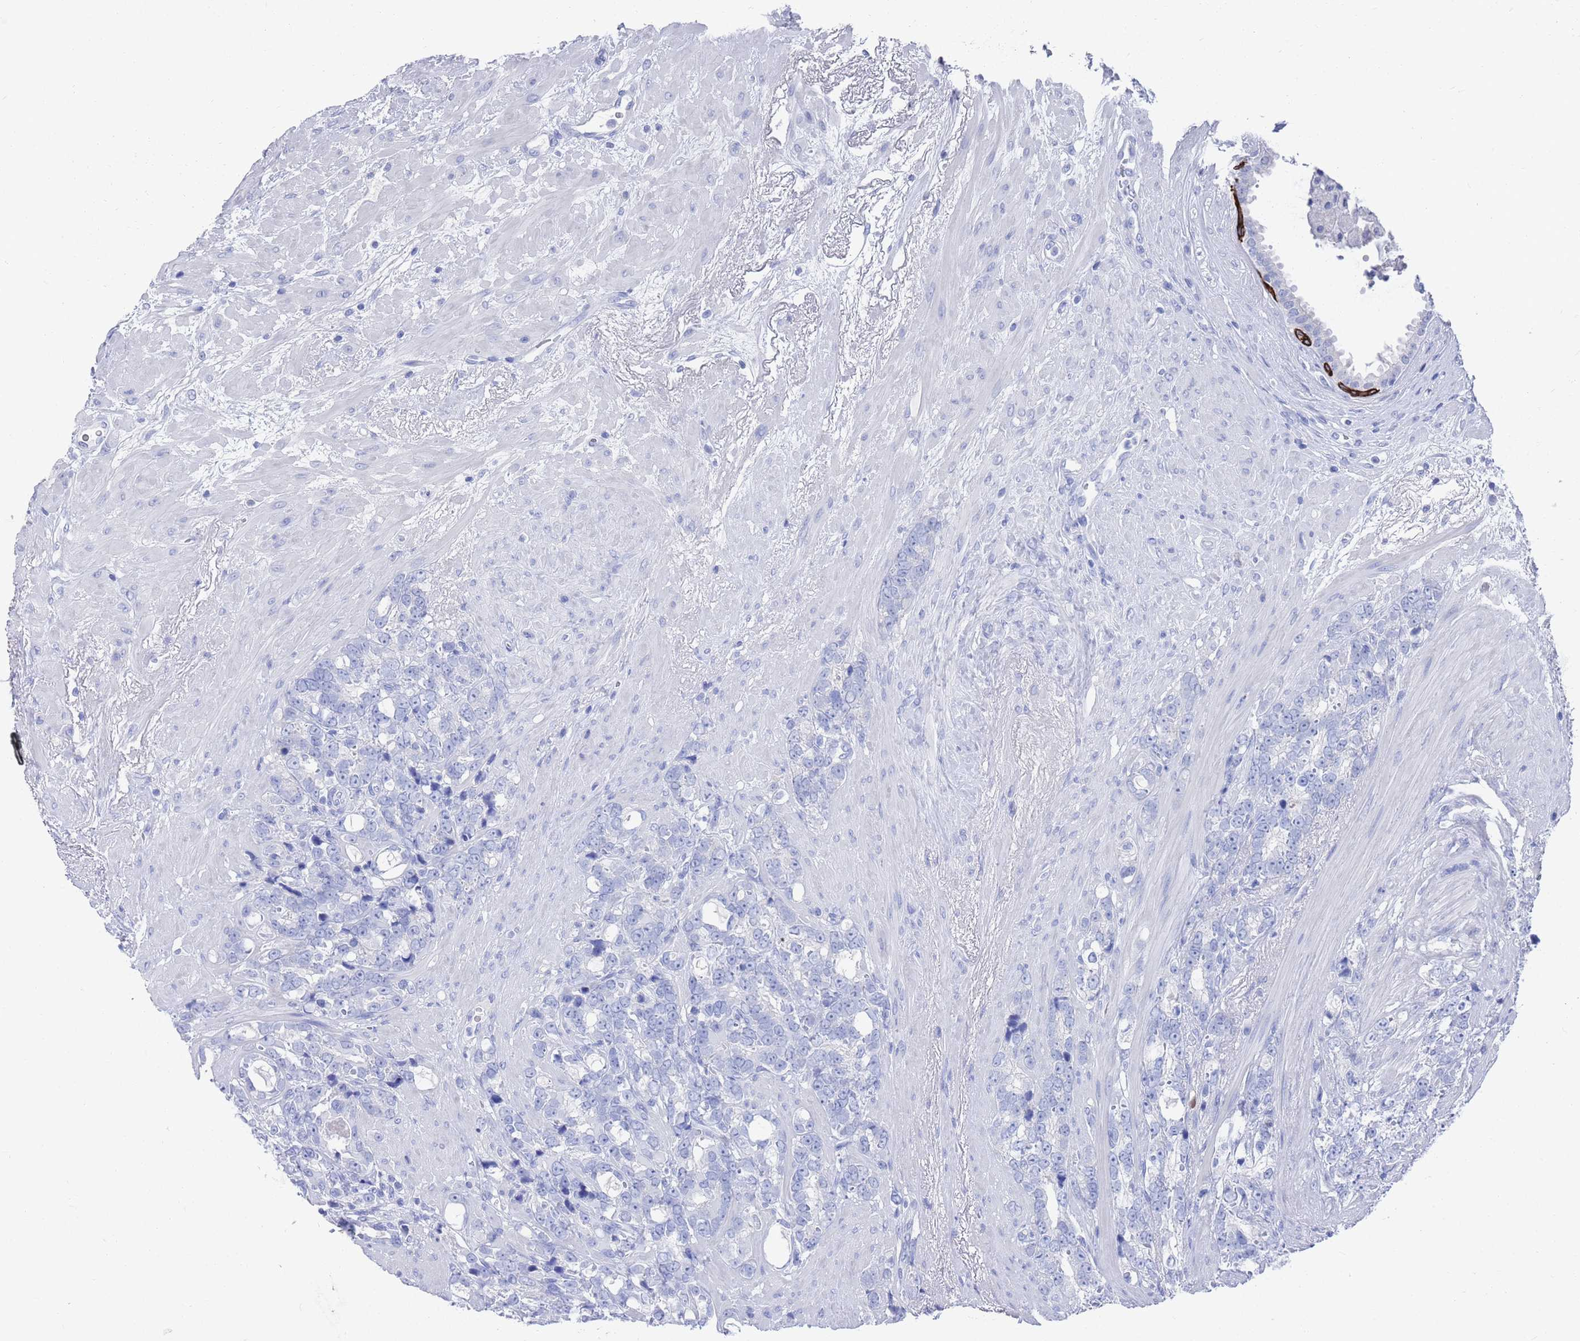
{"staining": {"intensity": "negative", "quantity": "none", "location": "none"}, "tissue": "prostate cancer", "cell_type": "Tumor cells", "image_type": "cancer", "snomed": [{"axis": "morphology", "description": "Adenocarcinoma, High grade"}, {"axis": "topography", "description": "Prostate"}], "caption": "Tumor cells are negative for brown protein staining in high-grade adenocarcinoma (prostate).", "gene": "MTMR2", "patient": {"sex": "male", "age": 74}}